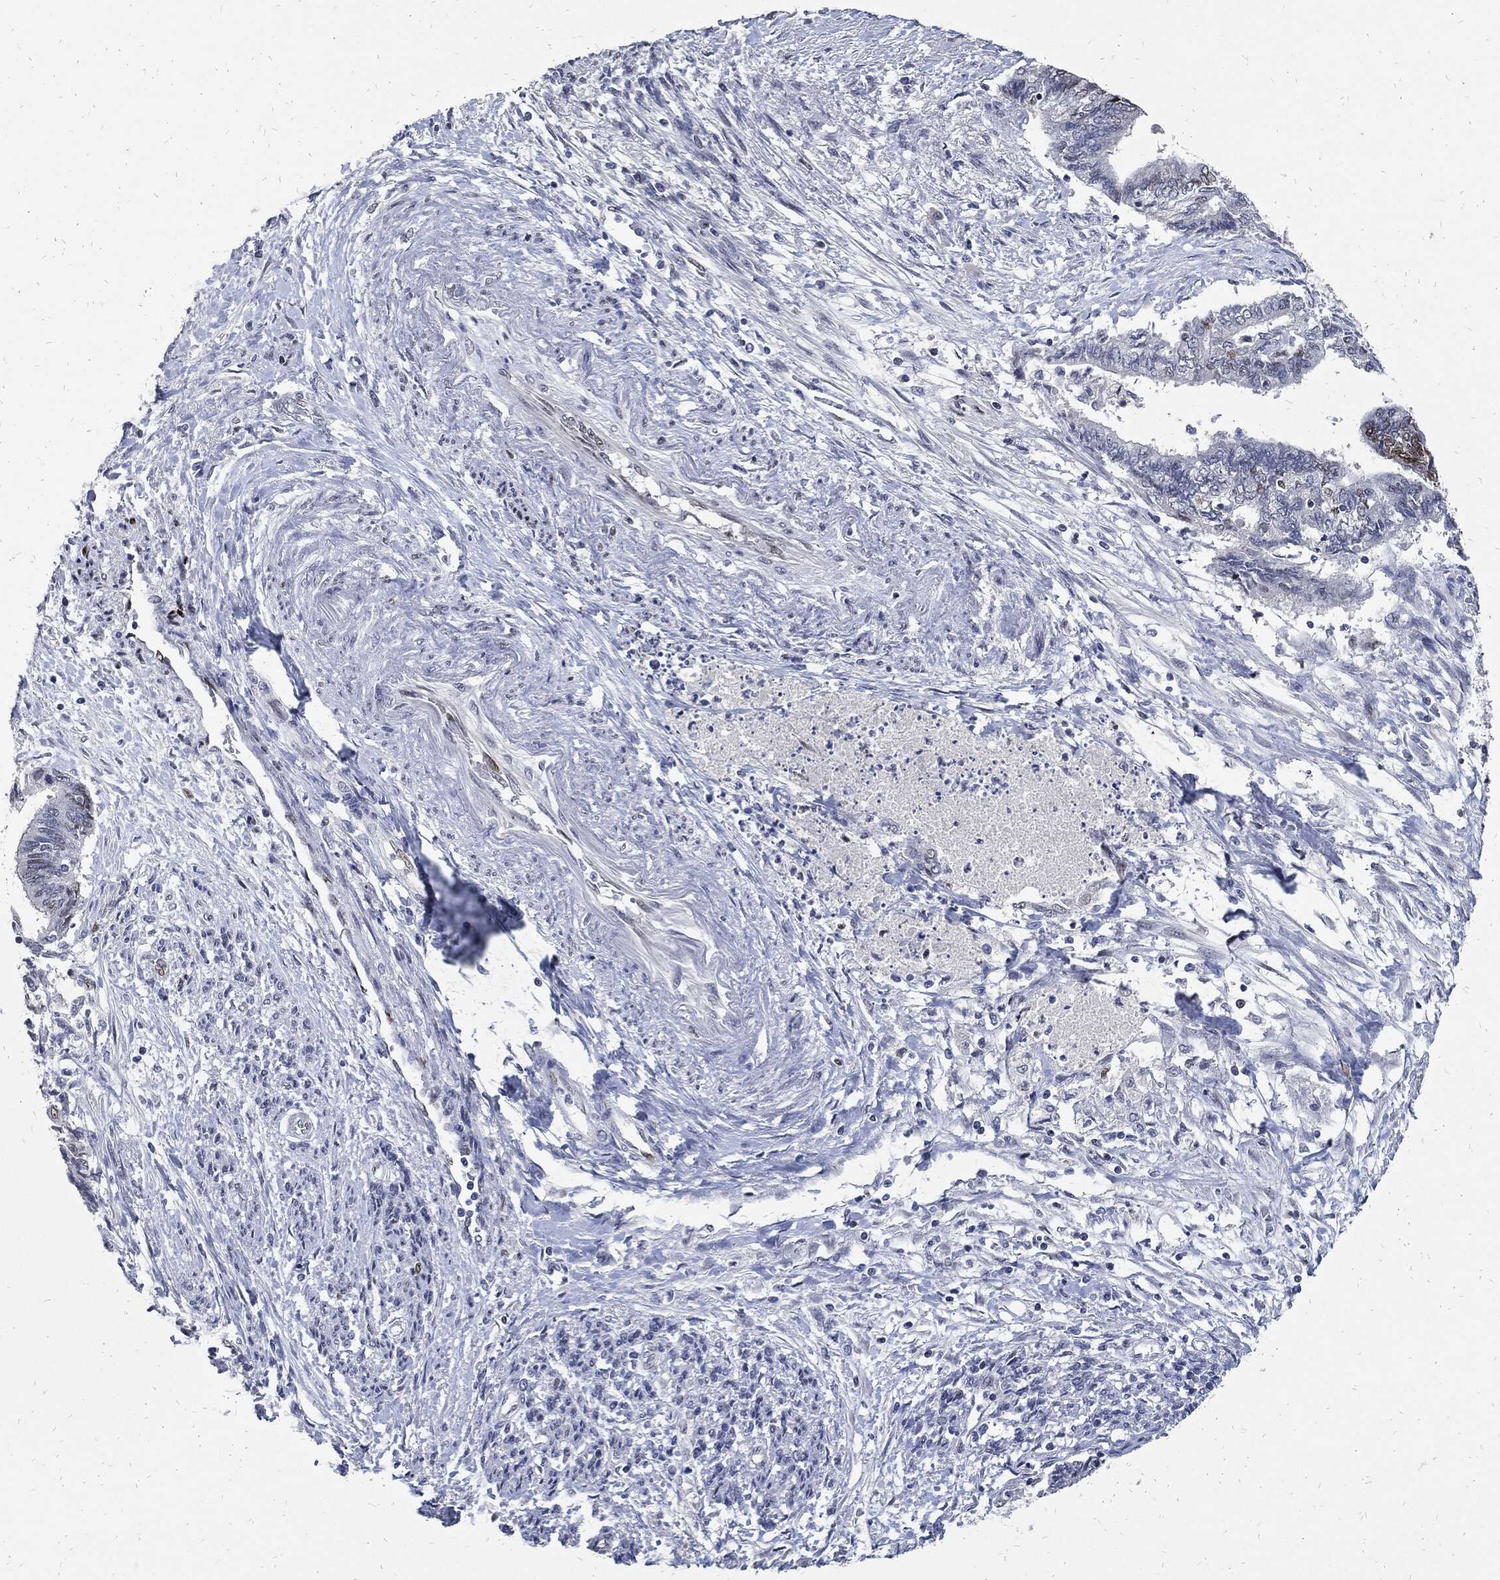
{"staining": {"intensity": "negative", "quantity": "none", "location": "none"}, "tissue": "endometrial cancer", "cell_type": "Tumor cells", "image_type": "cancer", "snomed": [{"axis": "morphology", "description": "Adenocarcinoma, NOS"}, {"axis": "topography", "description": "Endometrium"}], "caption": "This is an immunohistochemistry image of adenocarcinoma (endometrial). There is no staining in tumor cells.", "gene": "JUN", "patient": {"sex": "female", "age": 65}}